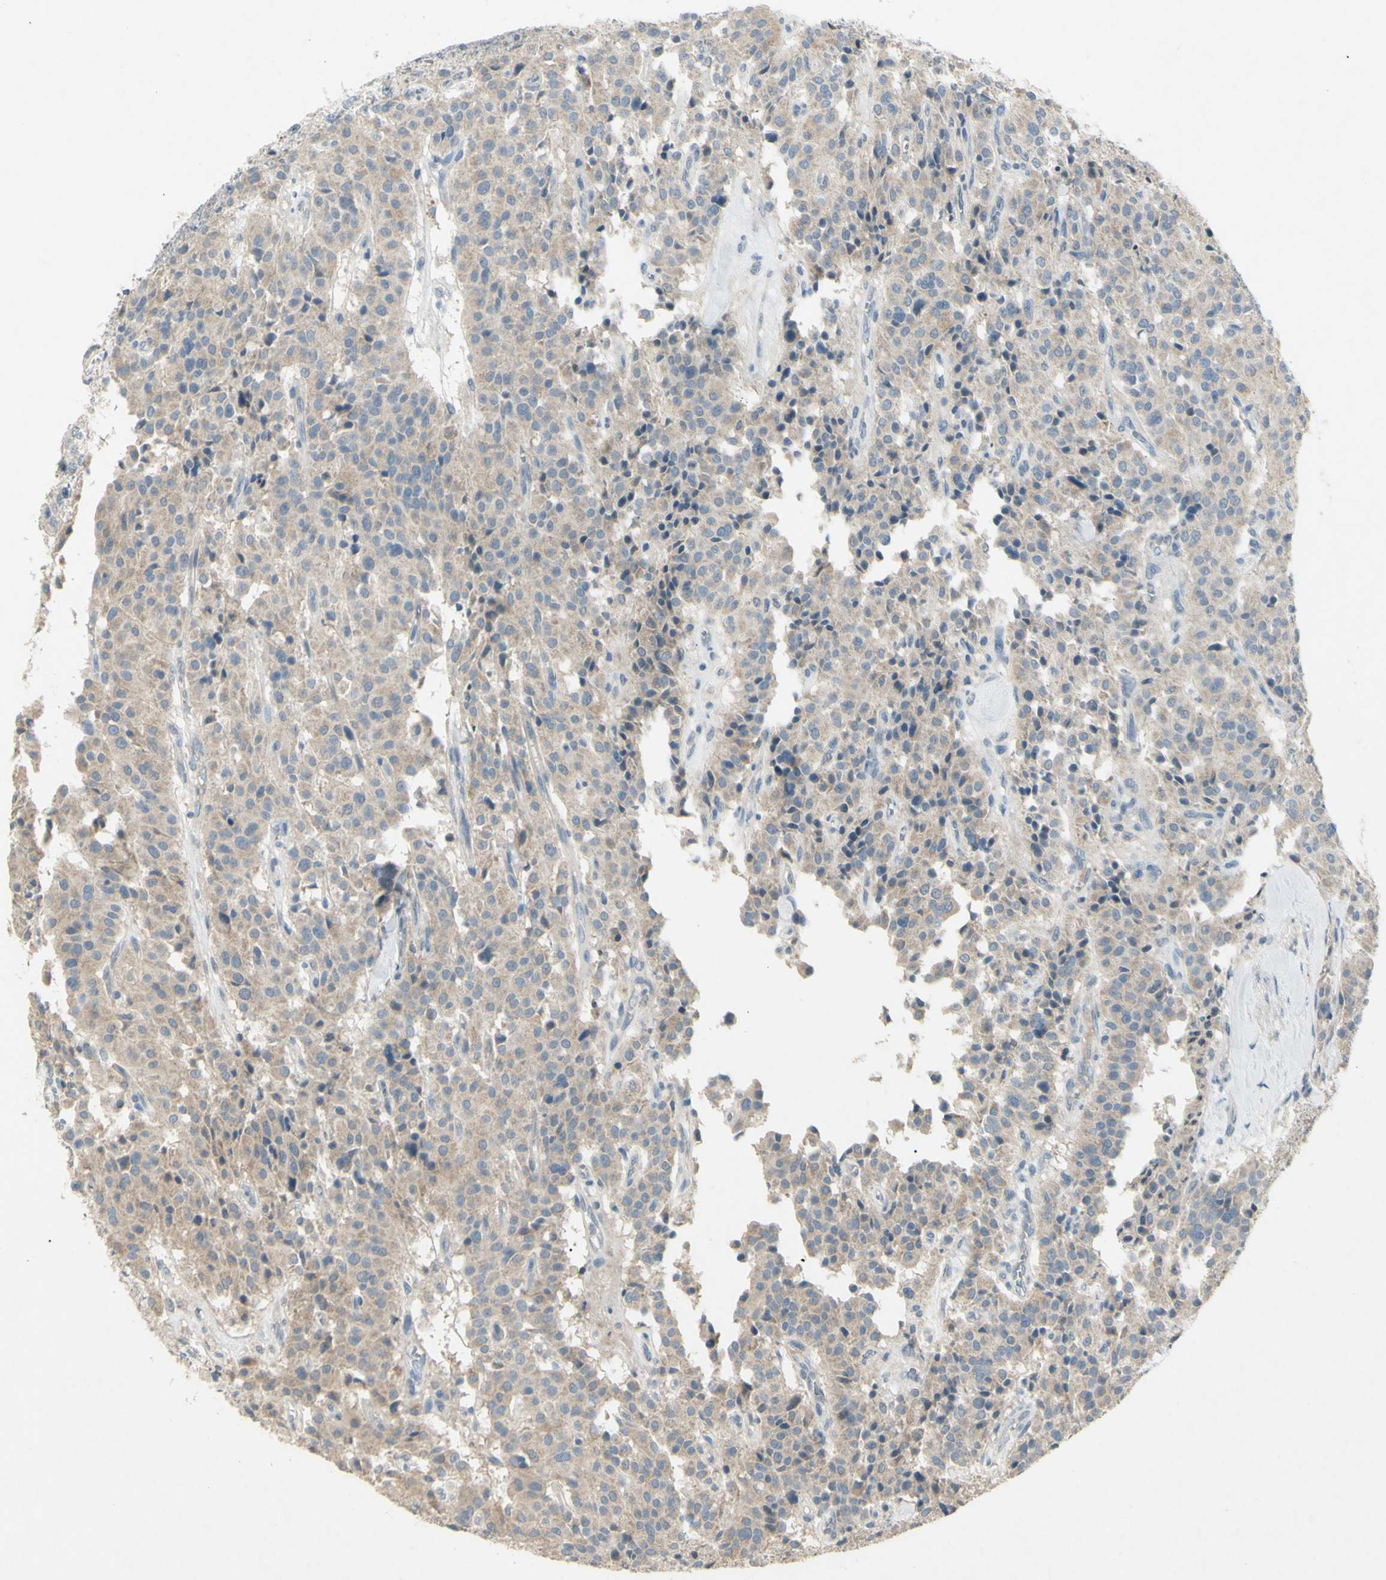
{"staining": {"intensity": "weak", "quantity": ">75%", "location": "cytoplasmic/membranous"}, "tissue": "carcinoid", "cell_type": "Tumor cells", "image_type": "cancer", "snomed": [{"axis": "morphology", "description": "Carcinoid, malignant, NOS"}, {"axis": "topography", "description": "Lung"}], "caption": "A micrograph showing weak cytoplasmic/membranous positivity in about >75% of tumor cells in carcinoid (malignant), as visualized by brown immunohistochemical staining.", "gene": "TIMM21", "patient": {"sex": "male", "age": 30}}